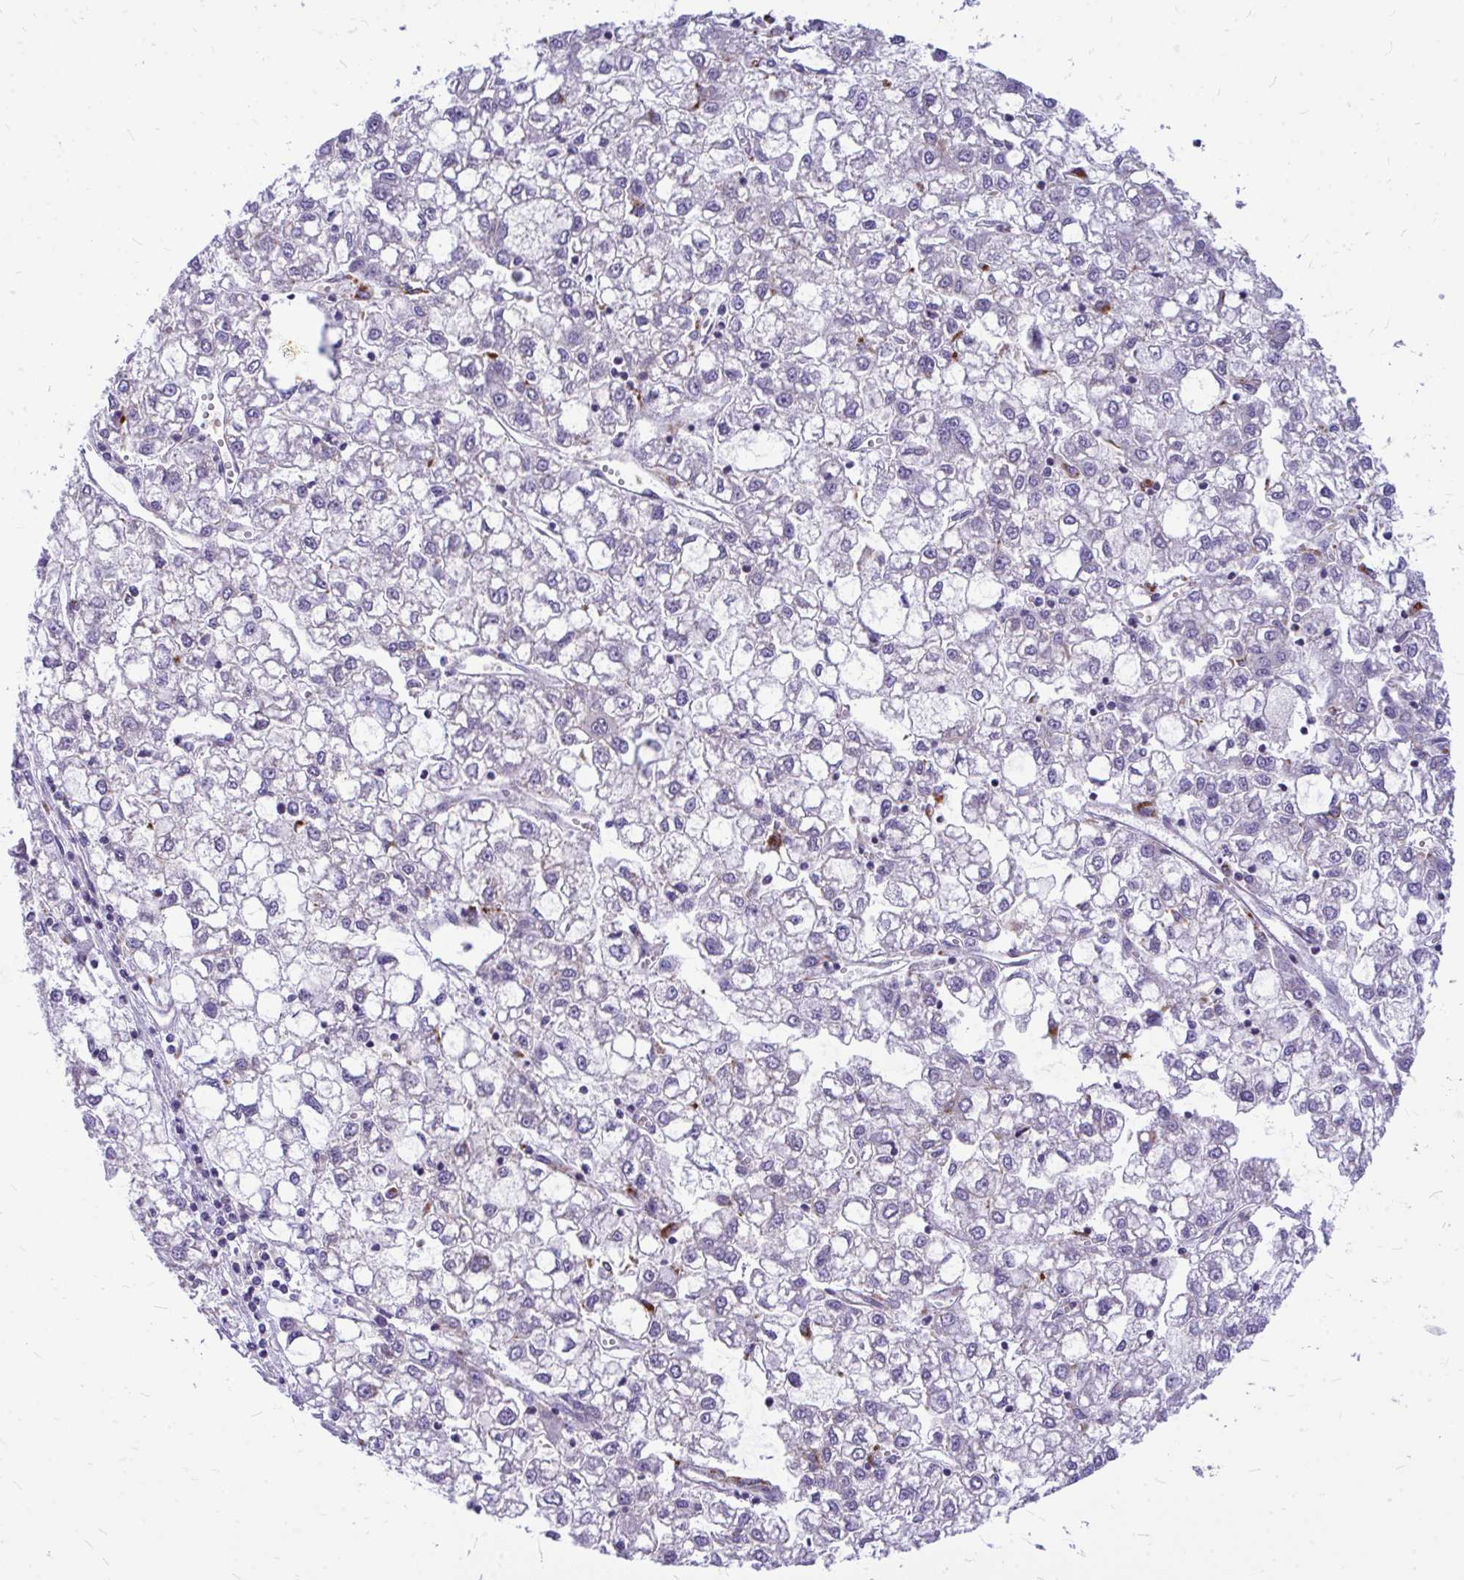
{"staining": {"intensity": "negative", "quantity": "none", "location": "none"}, "tissue": "liver cancer", "cell_type": "Tumor cells", "image_type": "cancer", "snomed": [{"axis": "morphology", "description": "Carcinoma, Hepatocellular, NOS"}, {"axis": "topography", "description": "Liver"}], "caption": "High power microscopy image of an IHC image of liver hepatocellular carcinoma, revealing no significant staining in tumor cells. (DAB (3,3'-diaminobenzidine) IHC with hematoxylin counter stain).", "gene": "ZSCAN25", "patient": {"sex": "male", "age": 40}}